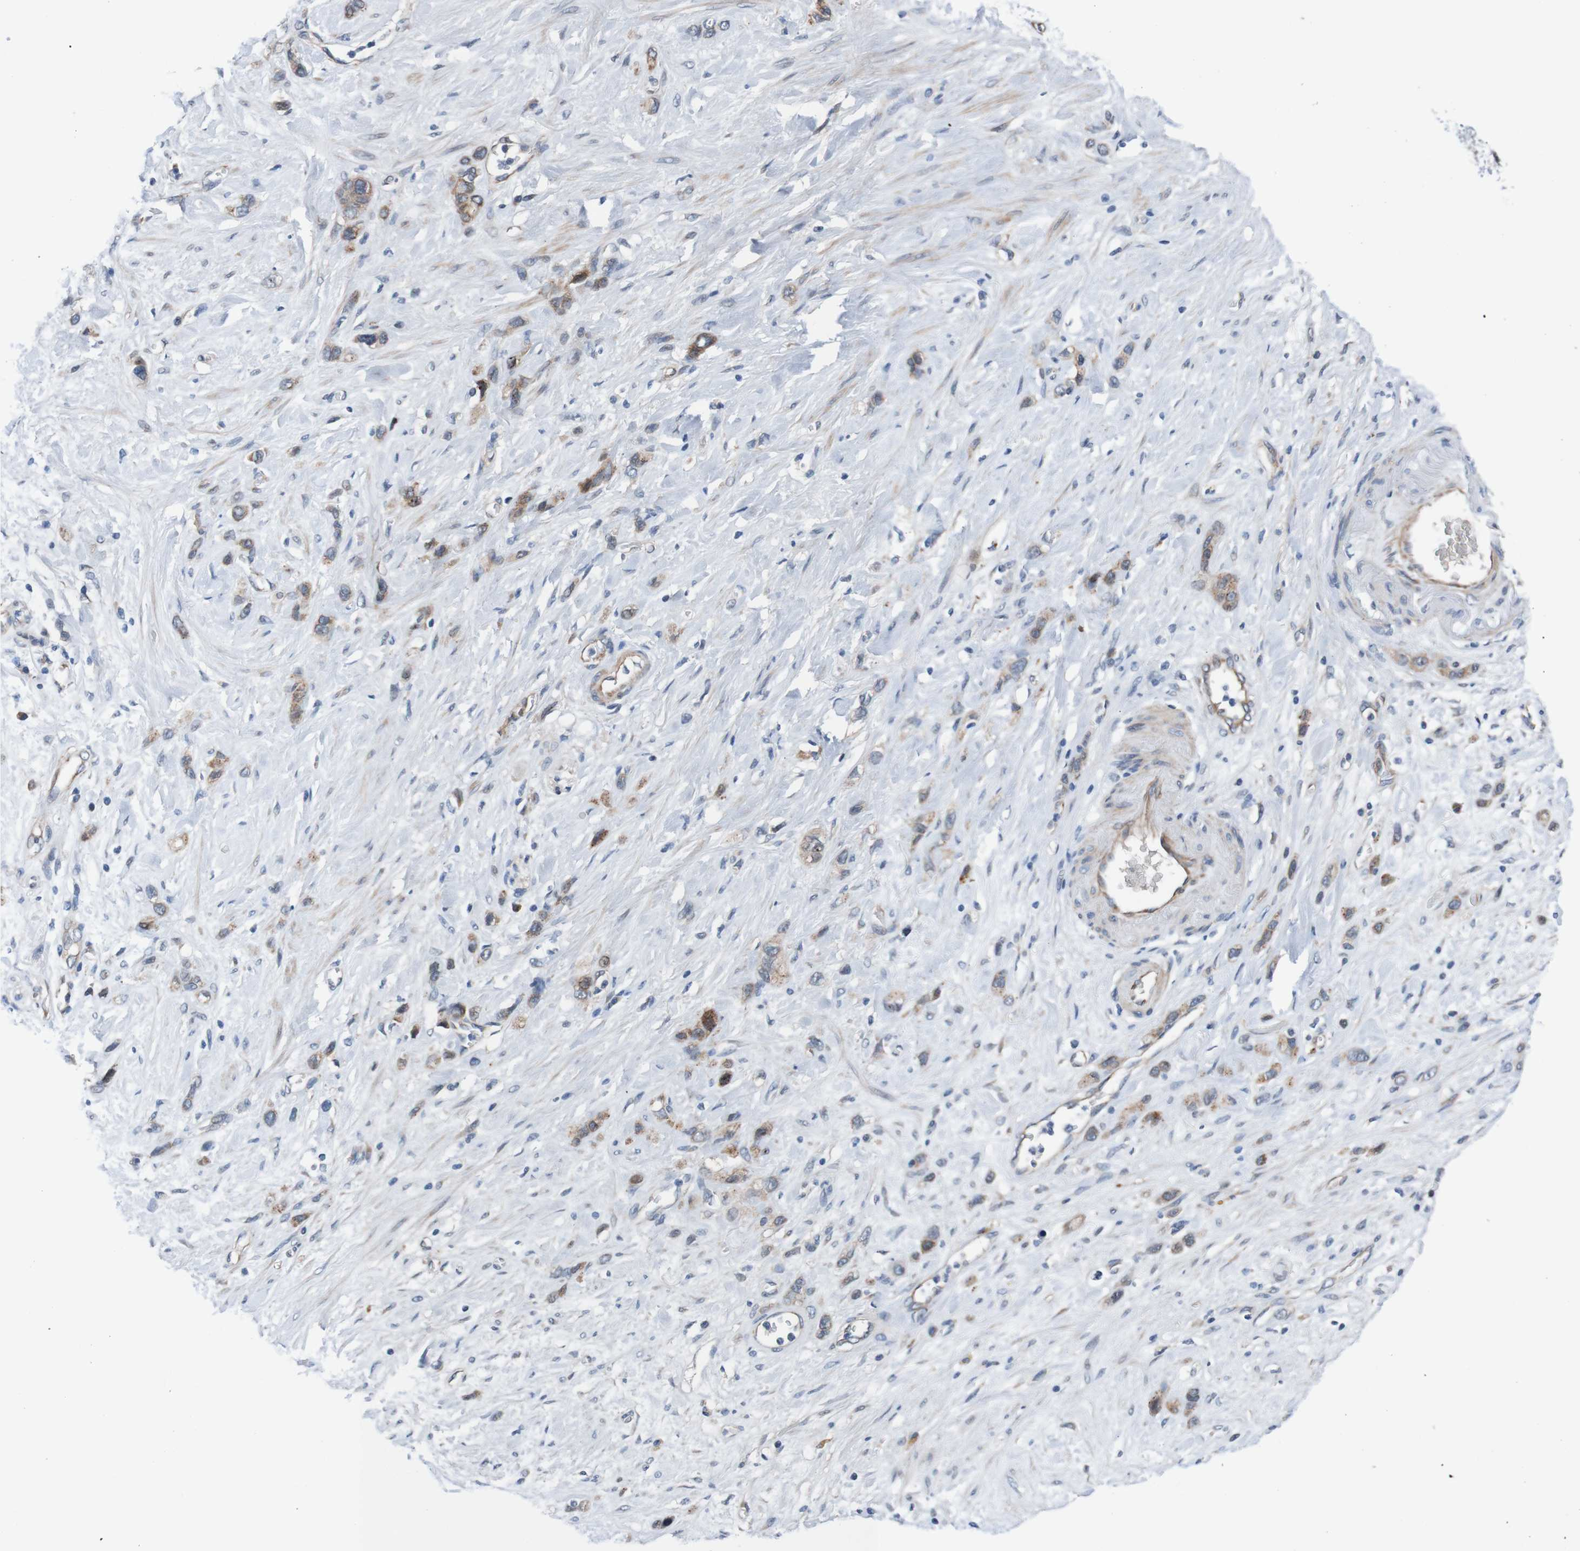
{"staining": {"intensity": "moderate", "quantity": ">75%", "location": "cytoplasmic/membranous"}, "tissue": "stomach cancer", "cell_type": "Tumor cells", "image_type": "cancer", "snomed": [{"axis": "morphology", "description": "Adenocarcinoma, NOS"}, {"axis": "morphology", "description": "Adenocarcinoma, High grade"}, {"axis": "topography", "description": "Stomach, upper"}, {"axis": "topography", "description": "Stomach, lower"}], "caption": "This micrograph reveals immunohistochemistry (IHC) staining of human stomach adenocarcinoma, with medium moderate cytoplasmic/membranous expression in about >75% of tumor cells.", "gene": "CPED1", "patient": {"sex": "female", "age": 65}}